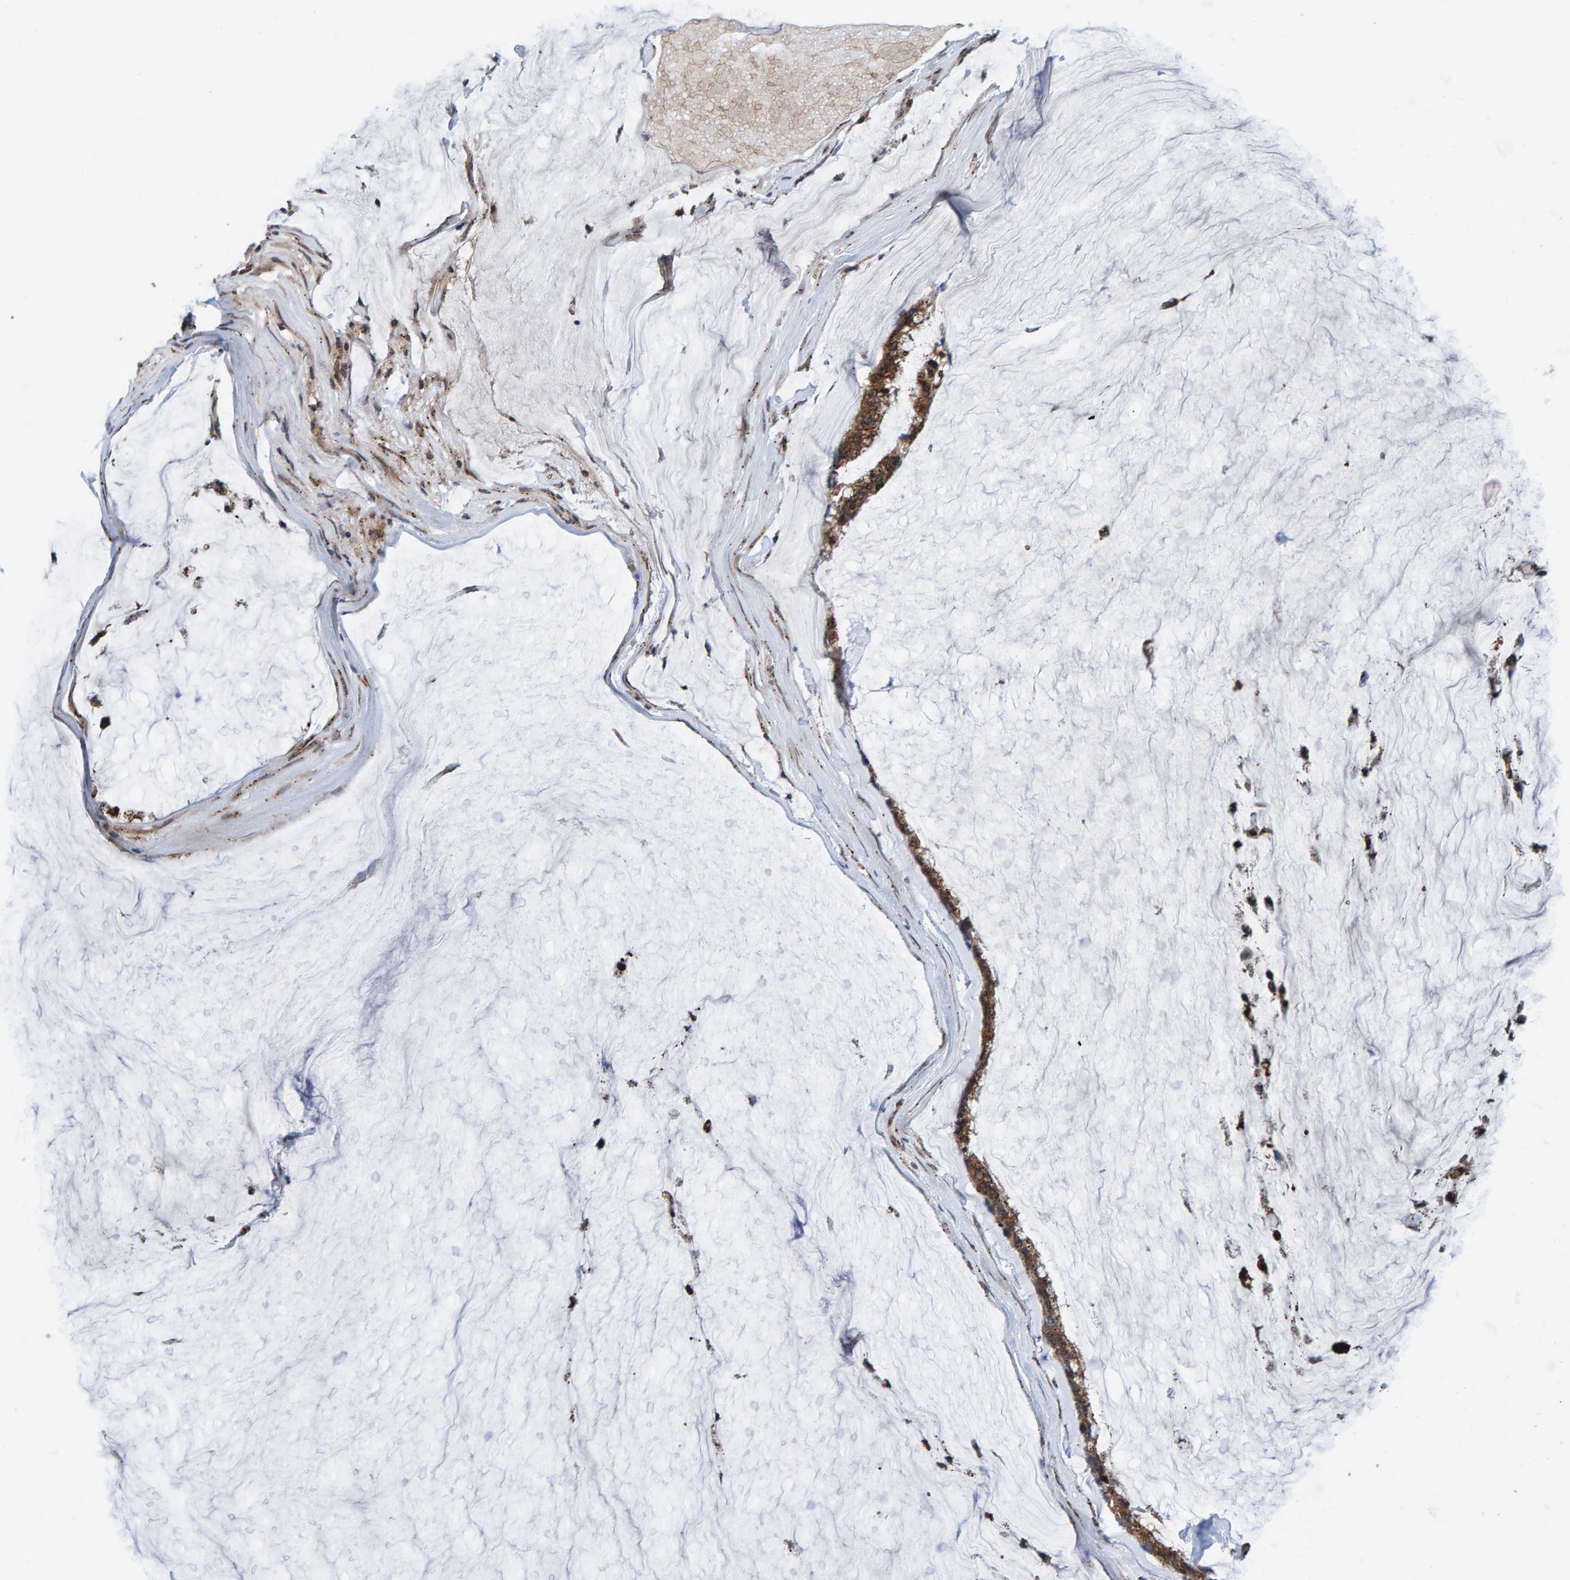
{"staining": {"intensity": "moderate", "quantity": ">75%", "location": "cytoplasmic/membranous,nuclear"}, "tissue": "ovarian cancer", "cell_type": "Tumor cells", "image_type": "cancer", "snomed": [{"axis": "morphology", "description": "Cystadenocarcinoma, mucinous, NOS"}, {"axis": "topography", "description": "Ovary"}], "caption": "An image showing moderate cytoplasmic/membranous and nuclear positivity in approximately >75% of tumor cells in mucinous cystadenocarcinoma (ovarian), as visualized by brown immunohistochemical staining.", "gene": "CCDC25", "patient": {"sex": "female", "age": 39}}